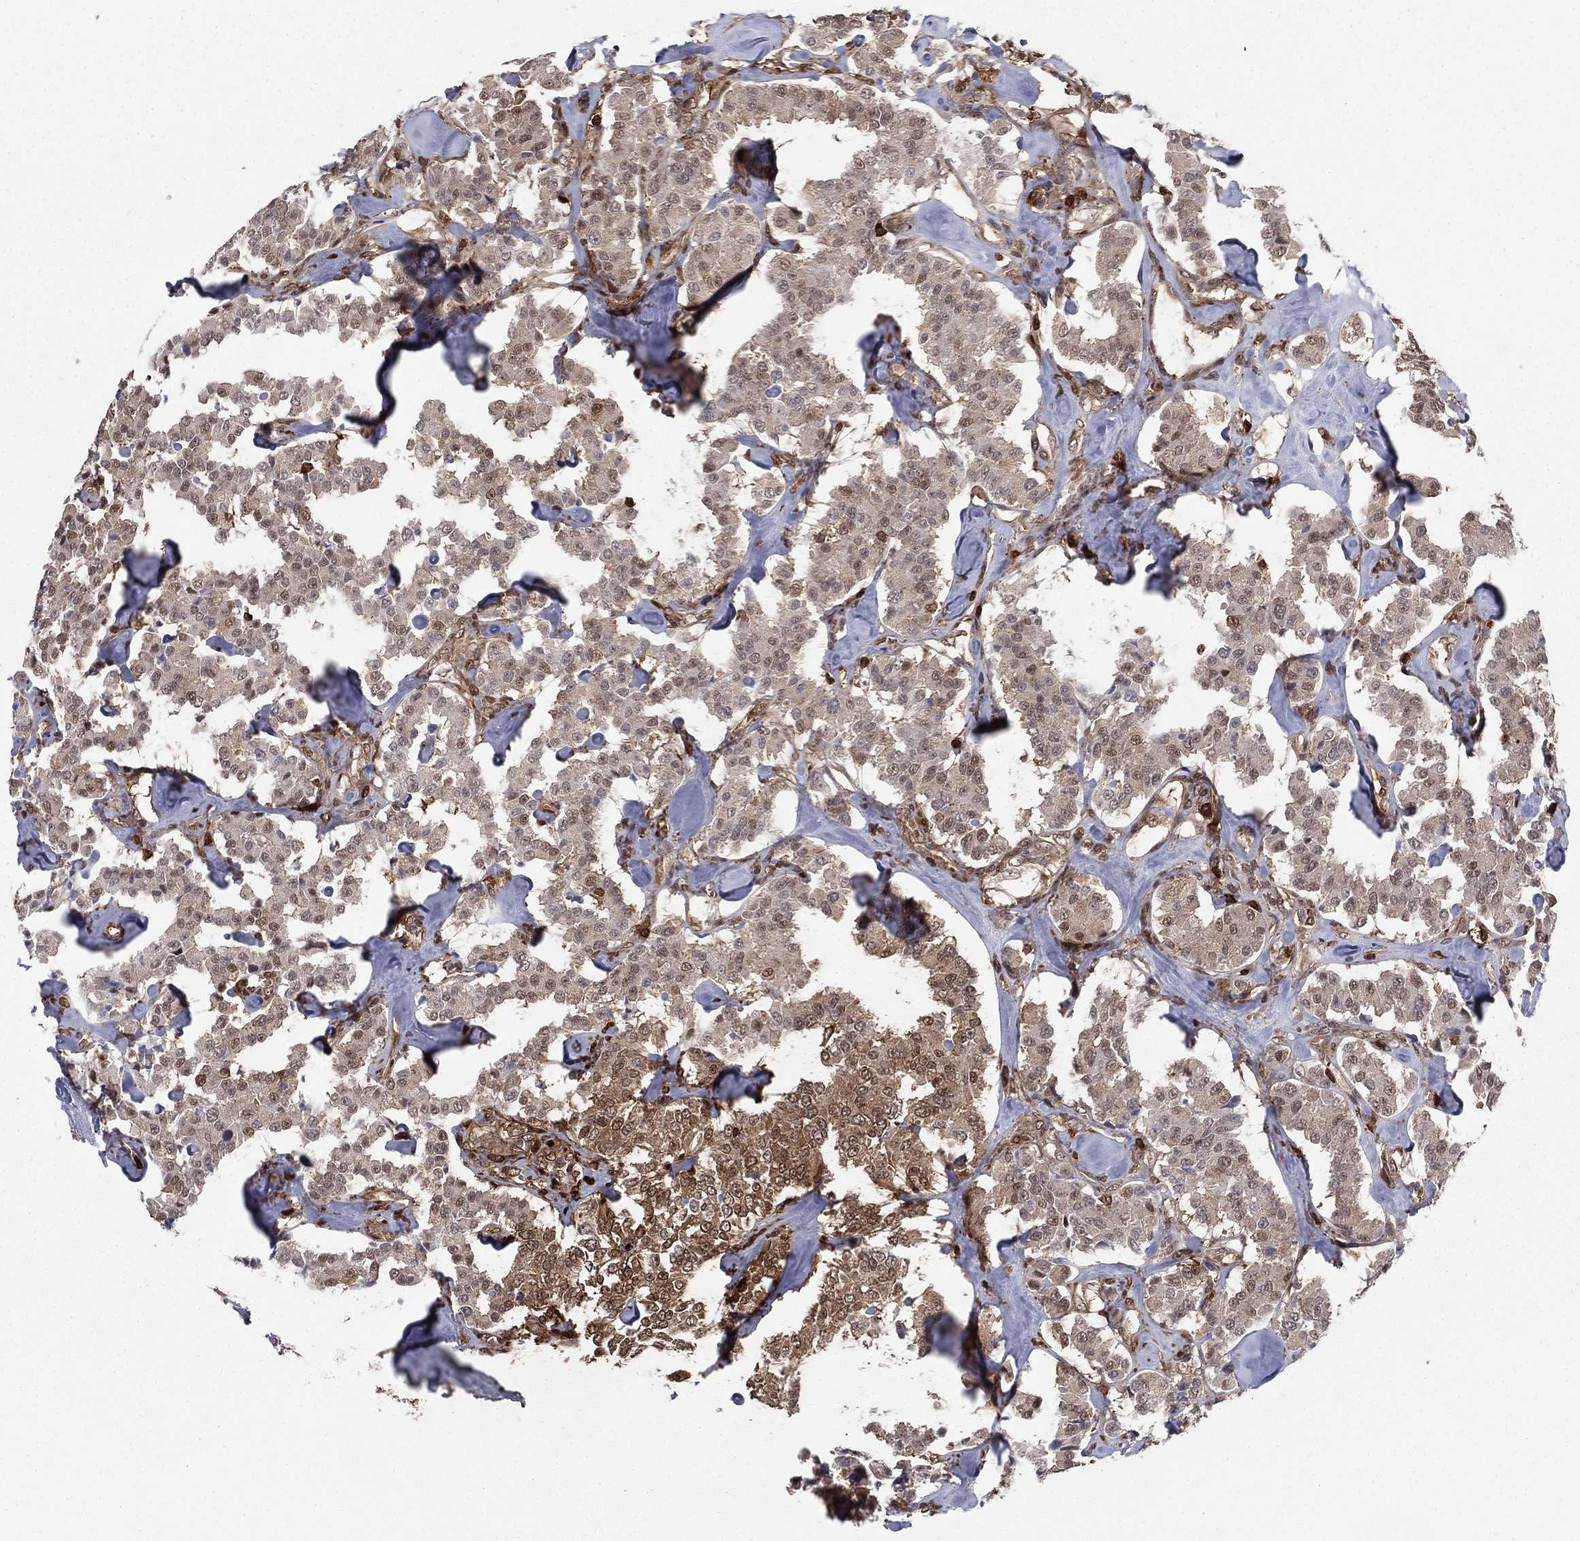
{"staining": {"intensity": "moderate", "quantity": "<25%", "location": "cytoplasmic/membranous,nuclear"}, "tissue": "carcinoid", "cell_type": "Tumor cells", "image_type": "cancer", "snomed": [{"axis": "morphology", "description": "Carcinoid, malignant, NOS"}, {"axis": "topography", "description": "Pancreas"}], "caption": "Immunohistochemistry (IHC) histopathology image of neoplastic tissue: carcinoid stained using immunohistochemistry (IHC) shows low levels of moderate protein expression localized specifically in the cytoplasmic/membranous and nuclear of tumor cells, appearing as a cytoplasmic/membranous and nuclear brown color.", "gene": "ENO1", "patient": {"sex": "male", "age": 41}}